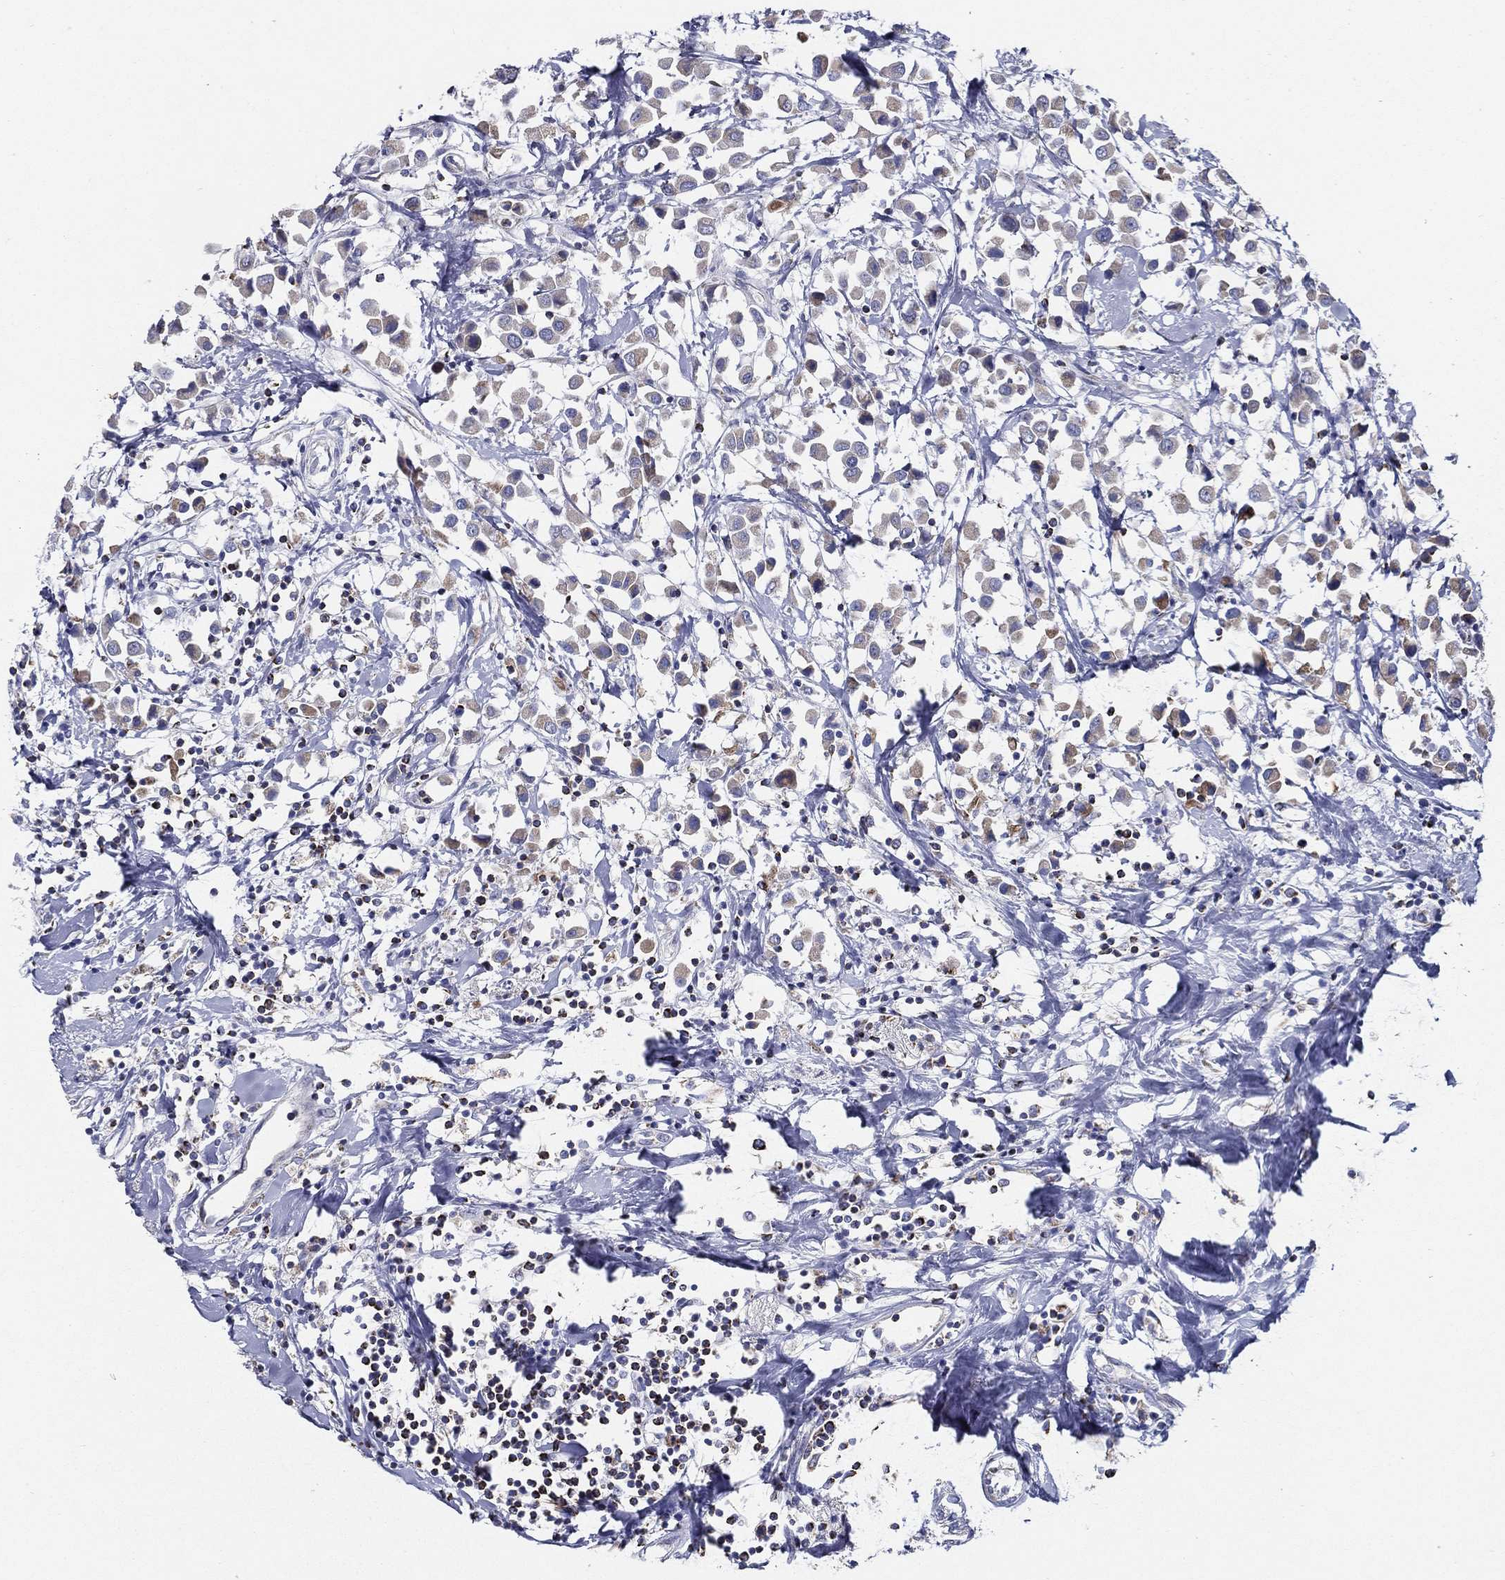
{"staining": {"intensity": "moderate", "quantity": "<25%", "location": "cytoplasmic/membranous"}, "tissue": "breast cancer", "cell_type": "Tumor cells", "image_type": "cancer", "snomed": [{"axis": "morphology", "description": "Duct carcinoma"}, {"axis": "topography", "description": "Breast"}], "caption": "Breast cancer stained for a protein (brown) reveals moderate cytoplasmic/membranous positive expression in about <25% of tumor cells.", "gene": "SFXN1", "patient": {"sex": "female", "age": 61}}